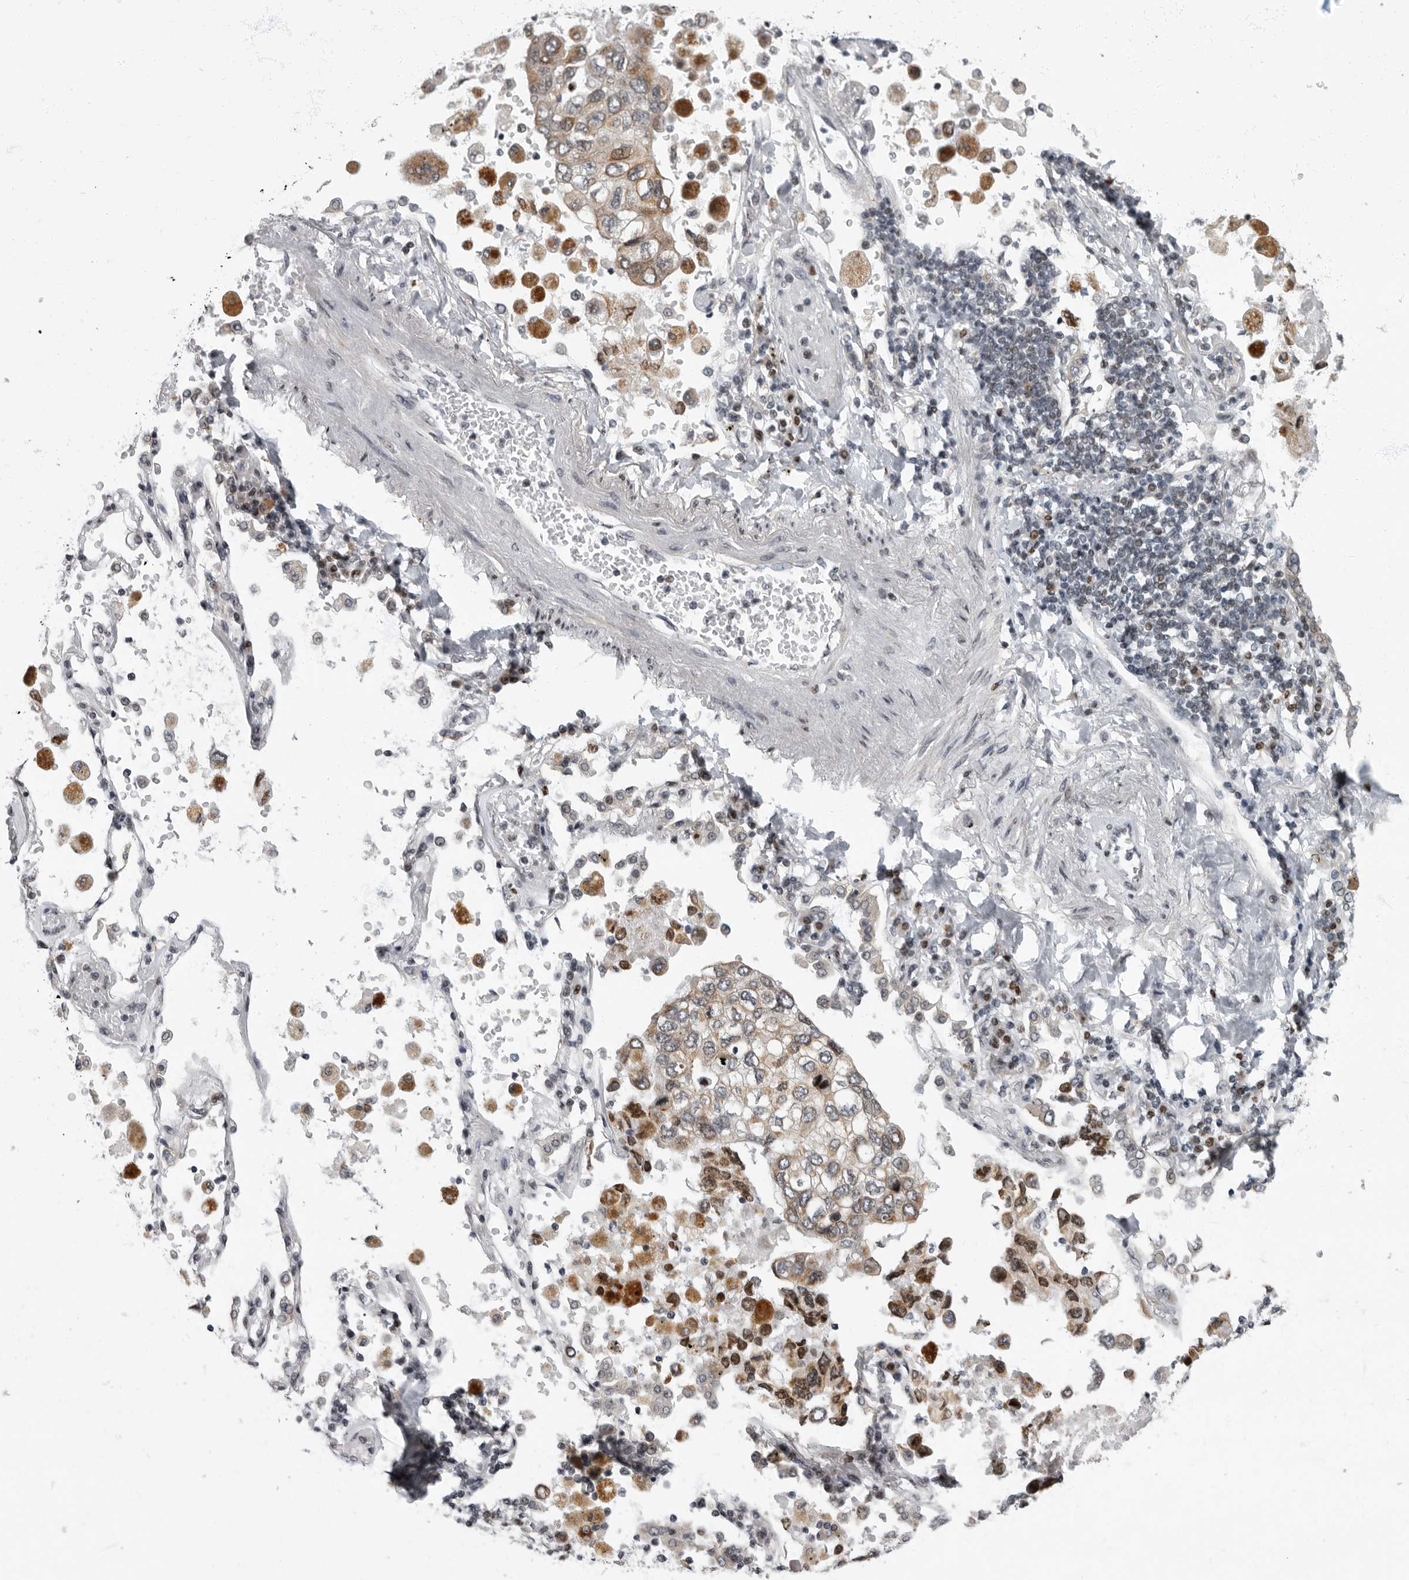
{"staining": {"intensity": "weak", "quantity": ">75%", "location": "cytoplasmic/membranous"}, "tissue": "lung cancer", "cell_type": "Tumor cells", "image_type": "cancer", "snomed": [{"axis": "morphology", "description": "Adenocarcinoma, NOS"}, {"axis": "topography", "description": "Lung"}], "caption": "Brown immunohistochemical staining in adenocarcinoma (lung) exhibits weak cytoplasmic/membranous expression in approximately >75% of tumor cells.", "gene": "EVI5", "patient": {"sex": "male", "age": 63}}